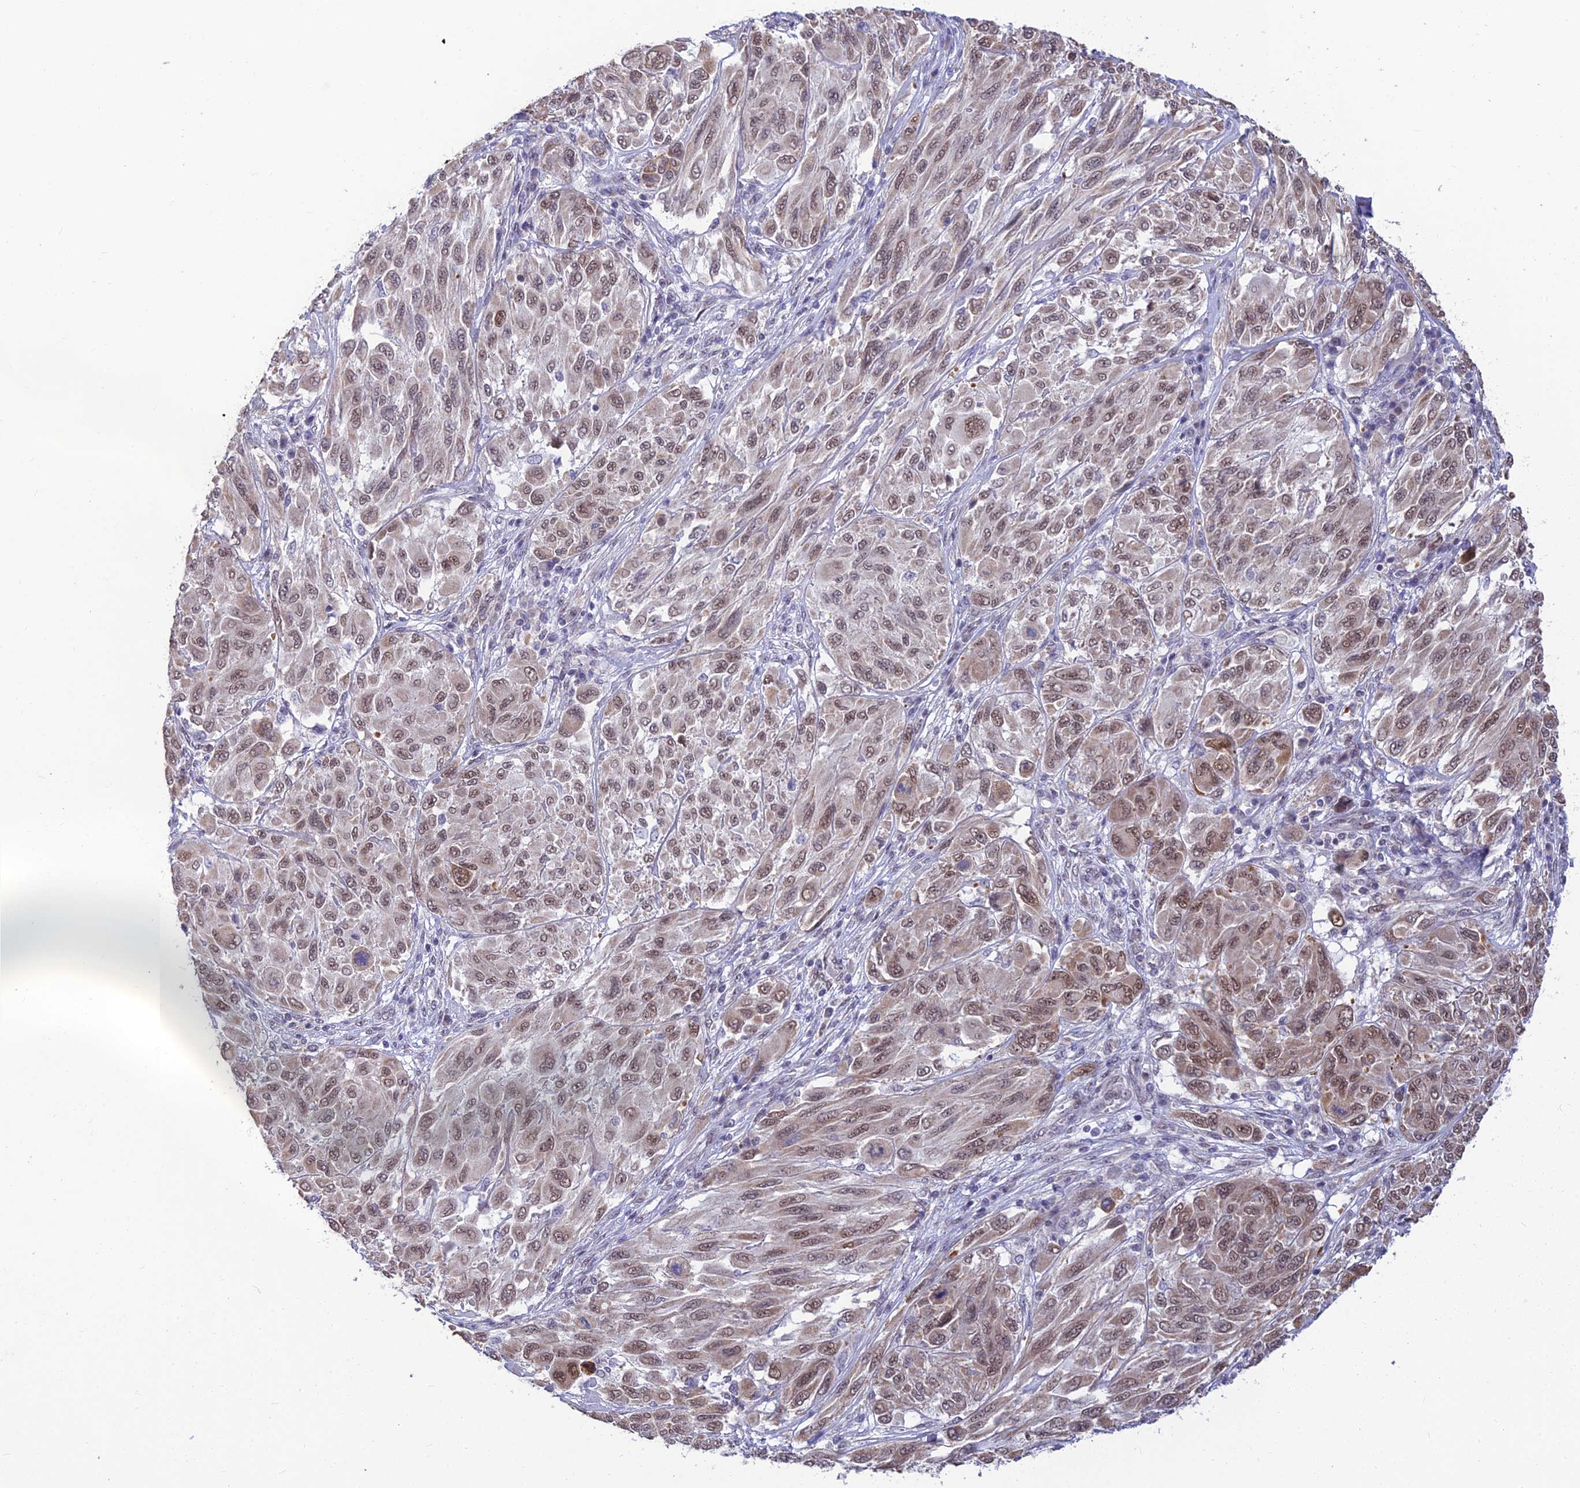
{"staining": {"intensity": "moderate", "quantity": ">75%", "location": "nuclear"}, "tissue": "melanoma", "cell_type": "Tumor cells", "image_type": "cancer", "snomed": [{"axis": "morphology", "description": "Malignant melanoma, NOS"}, {"axis": "topography", "description": "Skin"}], "caption": "The photomicrograph shows staining of malignant melanoma, revealing moderate nuclear protein staining (brown color) within tumor cells.", "gene": "C2orf49", "patient": {"sex": "female", "age": 91}}